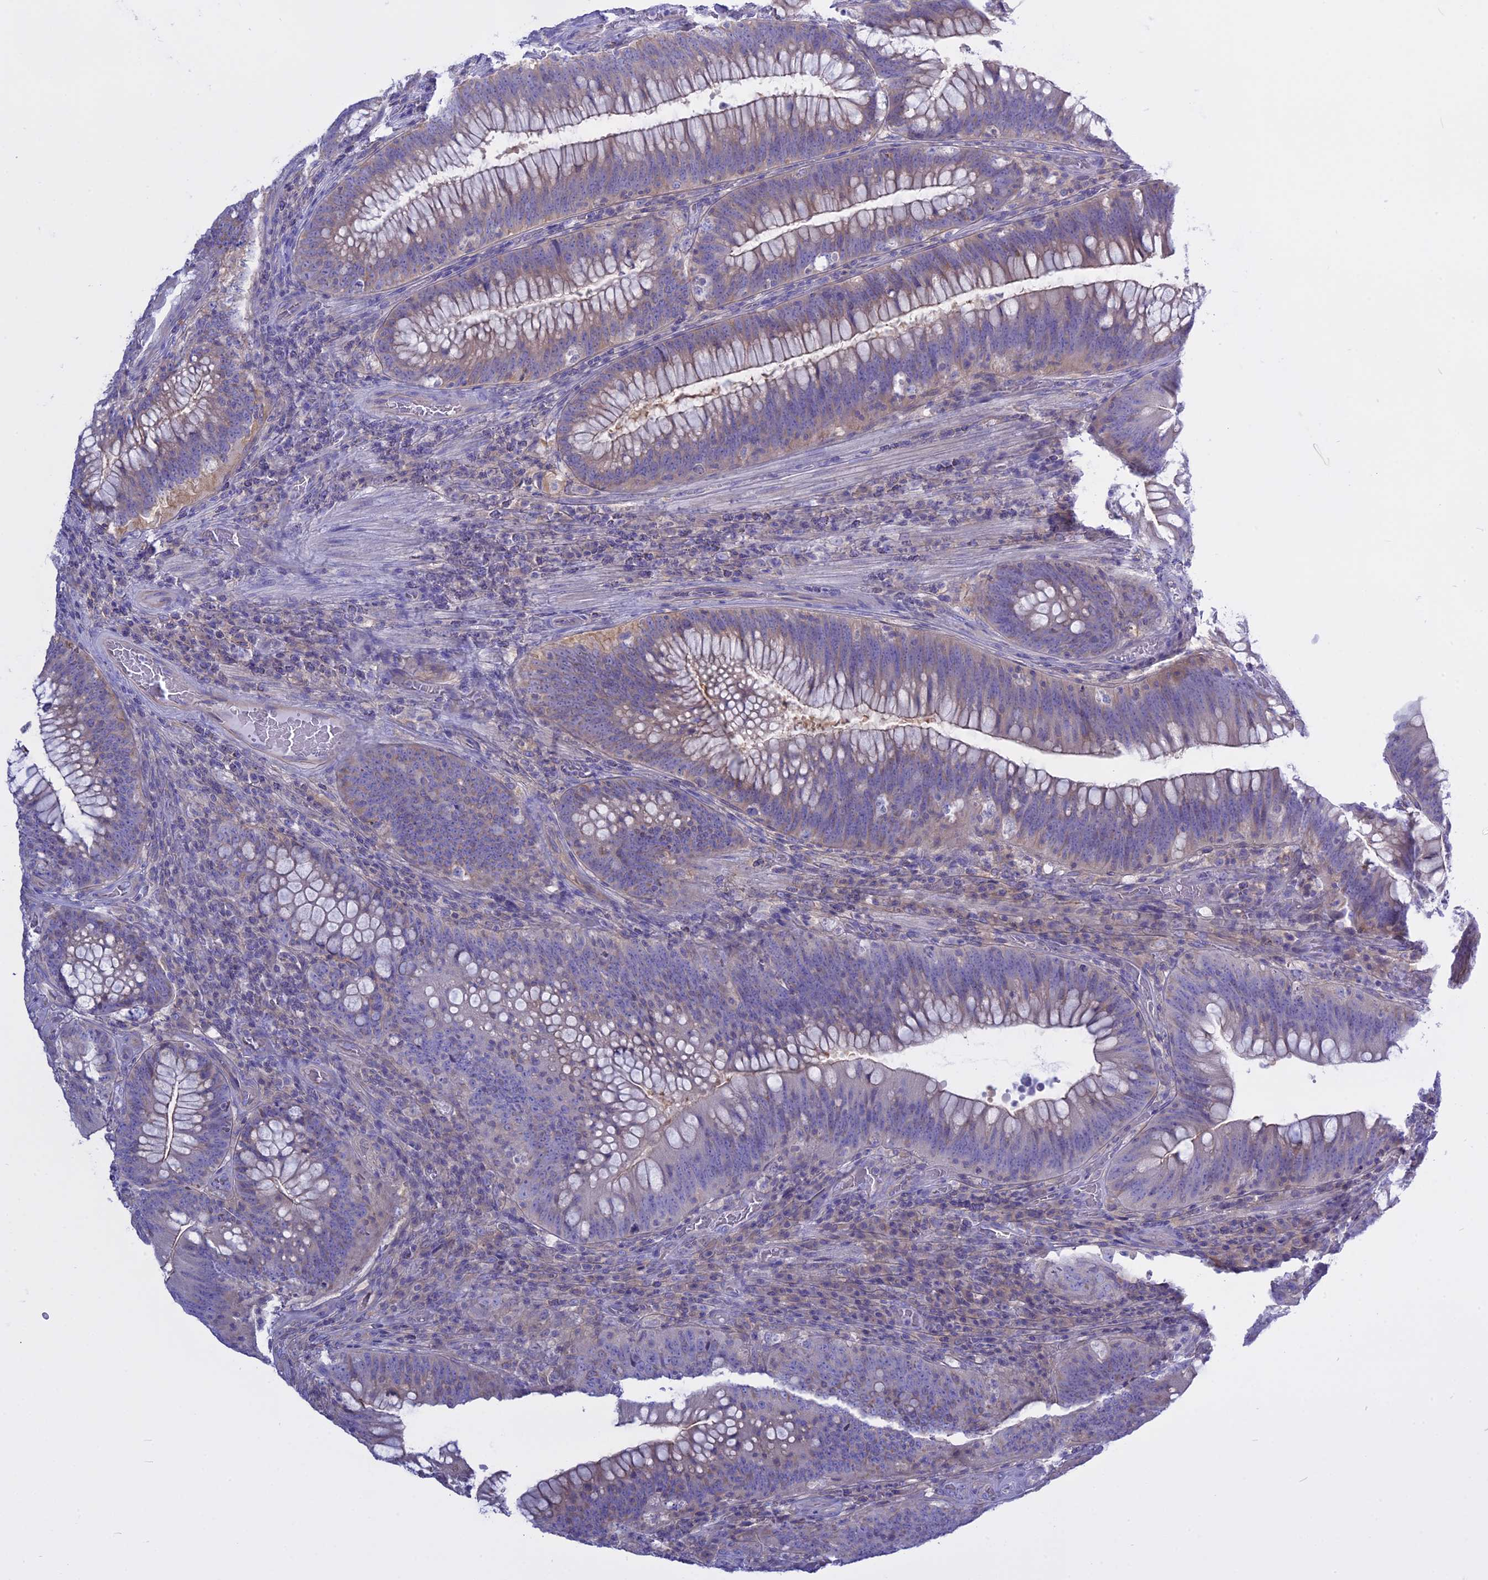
{"staining": {"intensity": "weak", "quantity": "25%-75%", "location": "cytoplasmic/membranous"}, "tissue": "colorectal cancer", "cell_type": "Tumor cells", "image_type": "cancer", "snomed": [{"axis": "morphology", "description": "Normal tissue, NOS"}, {"axis": "topography", "description": "Colon"}], "caption": "Colorectal cancer stained with DAB IHC exhibits low levels of weak cytoplasmic/membranous staining in about 25%-75% of tumor cells.", "gene": "AHCYL1", "patient": {"sex": "female", "age": 82}}